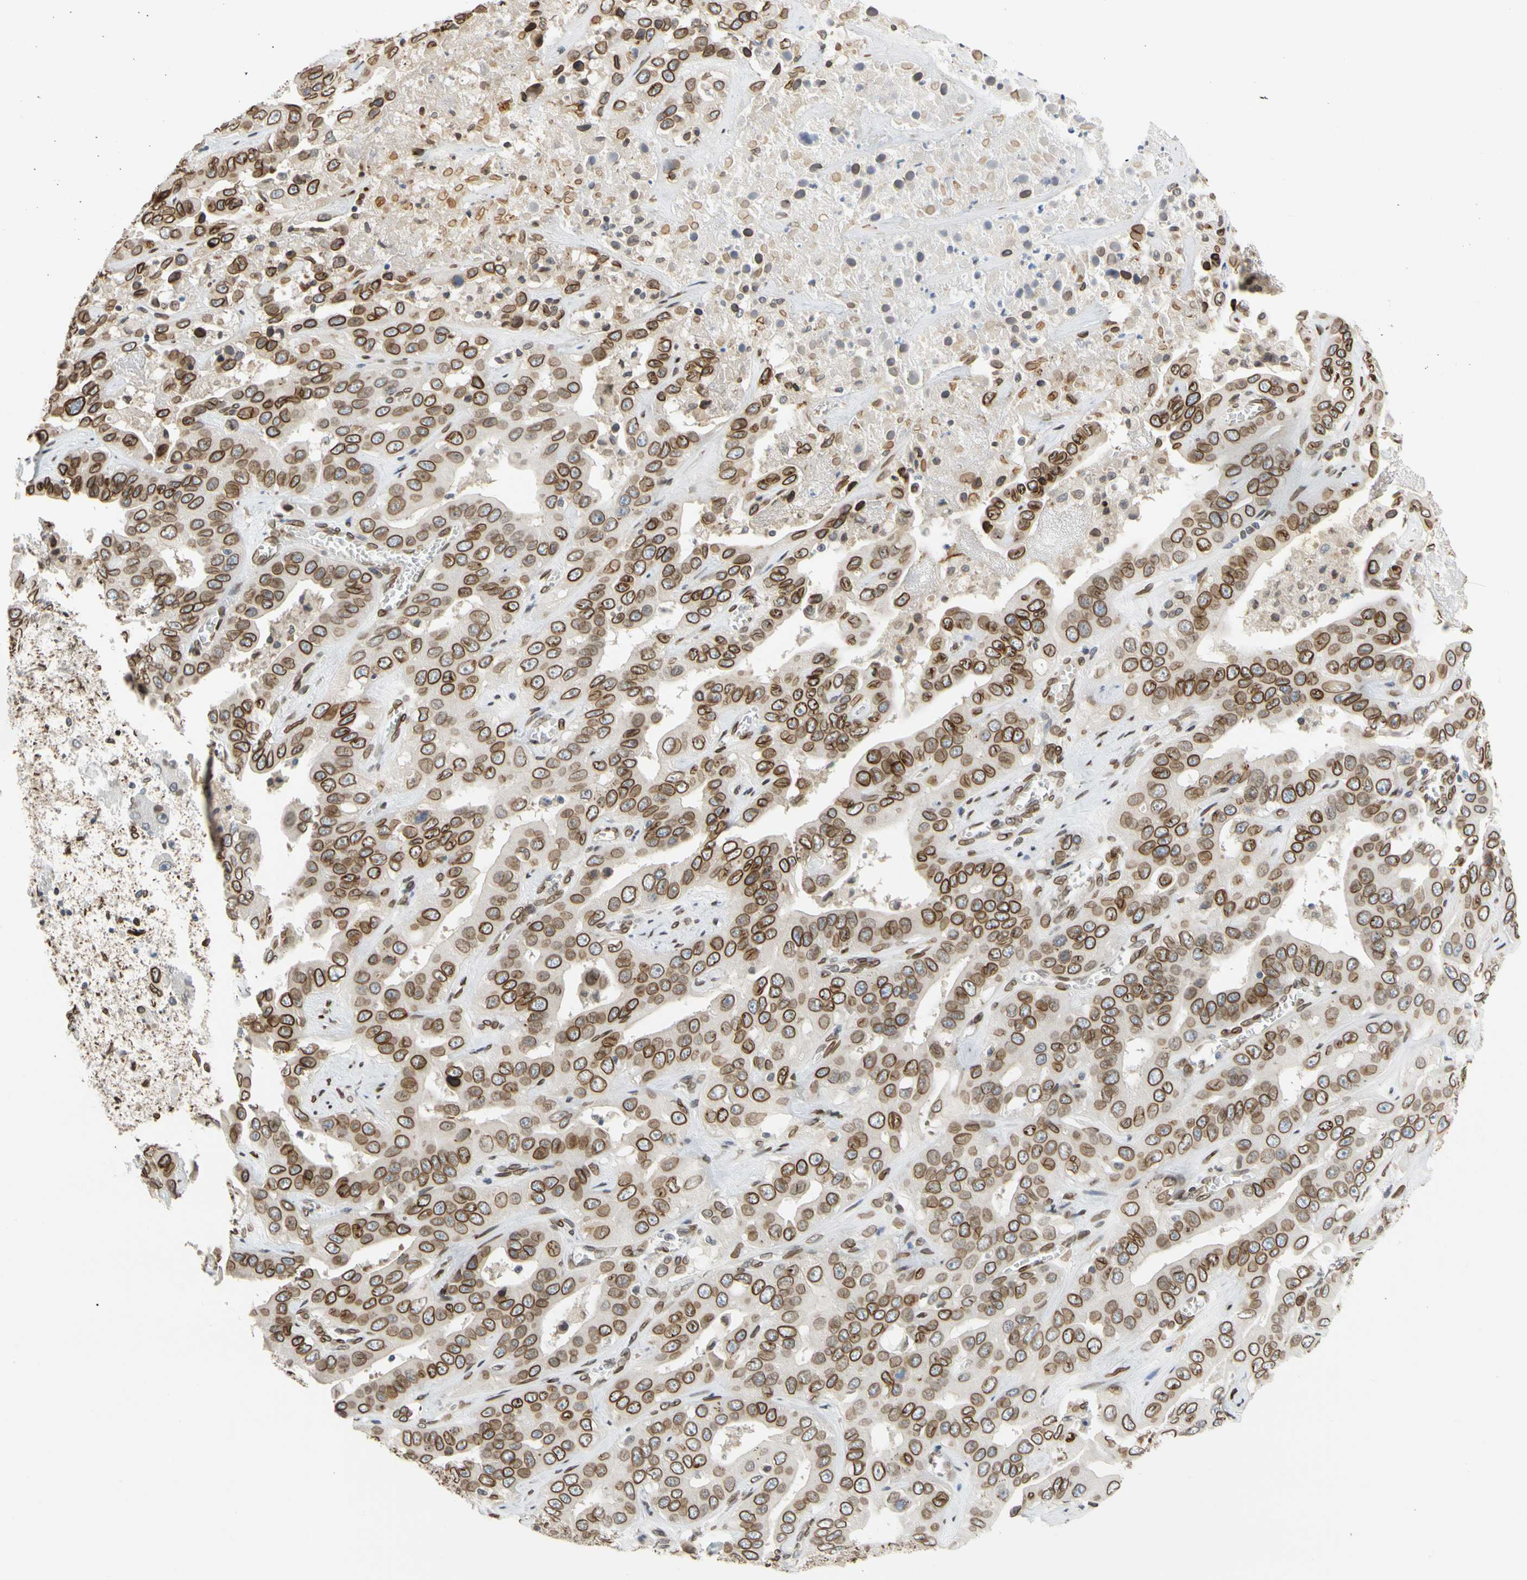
{"staining": {"intensity": "strong", "quantity": ">75%", "location": "cytoplasmic/membranous,nuclear"}, "tissue": "liver cancer", "cell_type": "Tumor cells", "image_type": "cancer", "snomed": [{"axis": "morphology", "description": "Cholangiocarcinoma"}, {"axis": "topography", "description": "Liver"}], "caption": "DAB immunohistochemical staining of human cholangiocarcinoma (liver) displays strong cytoplasmic/membranous and nuclear protein staining in approximately >75% of tumor cells. The protein is stained brown, and the nuclei are stained in blue (DAB (3,3'-diaminobenzidine) IHC with brightfield microscopy, high magnification).", "gene": "SUN1", "patient": {"sex": "female", "age": 52}}